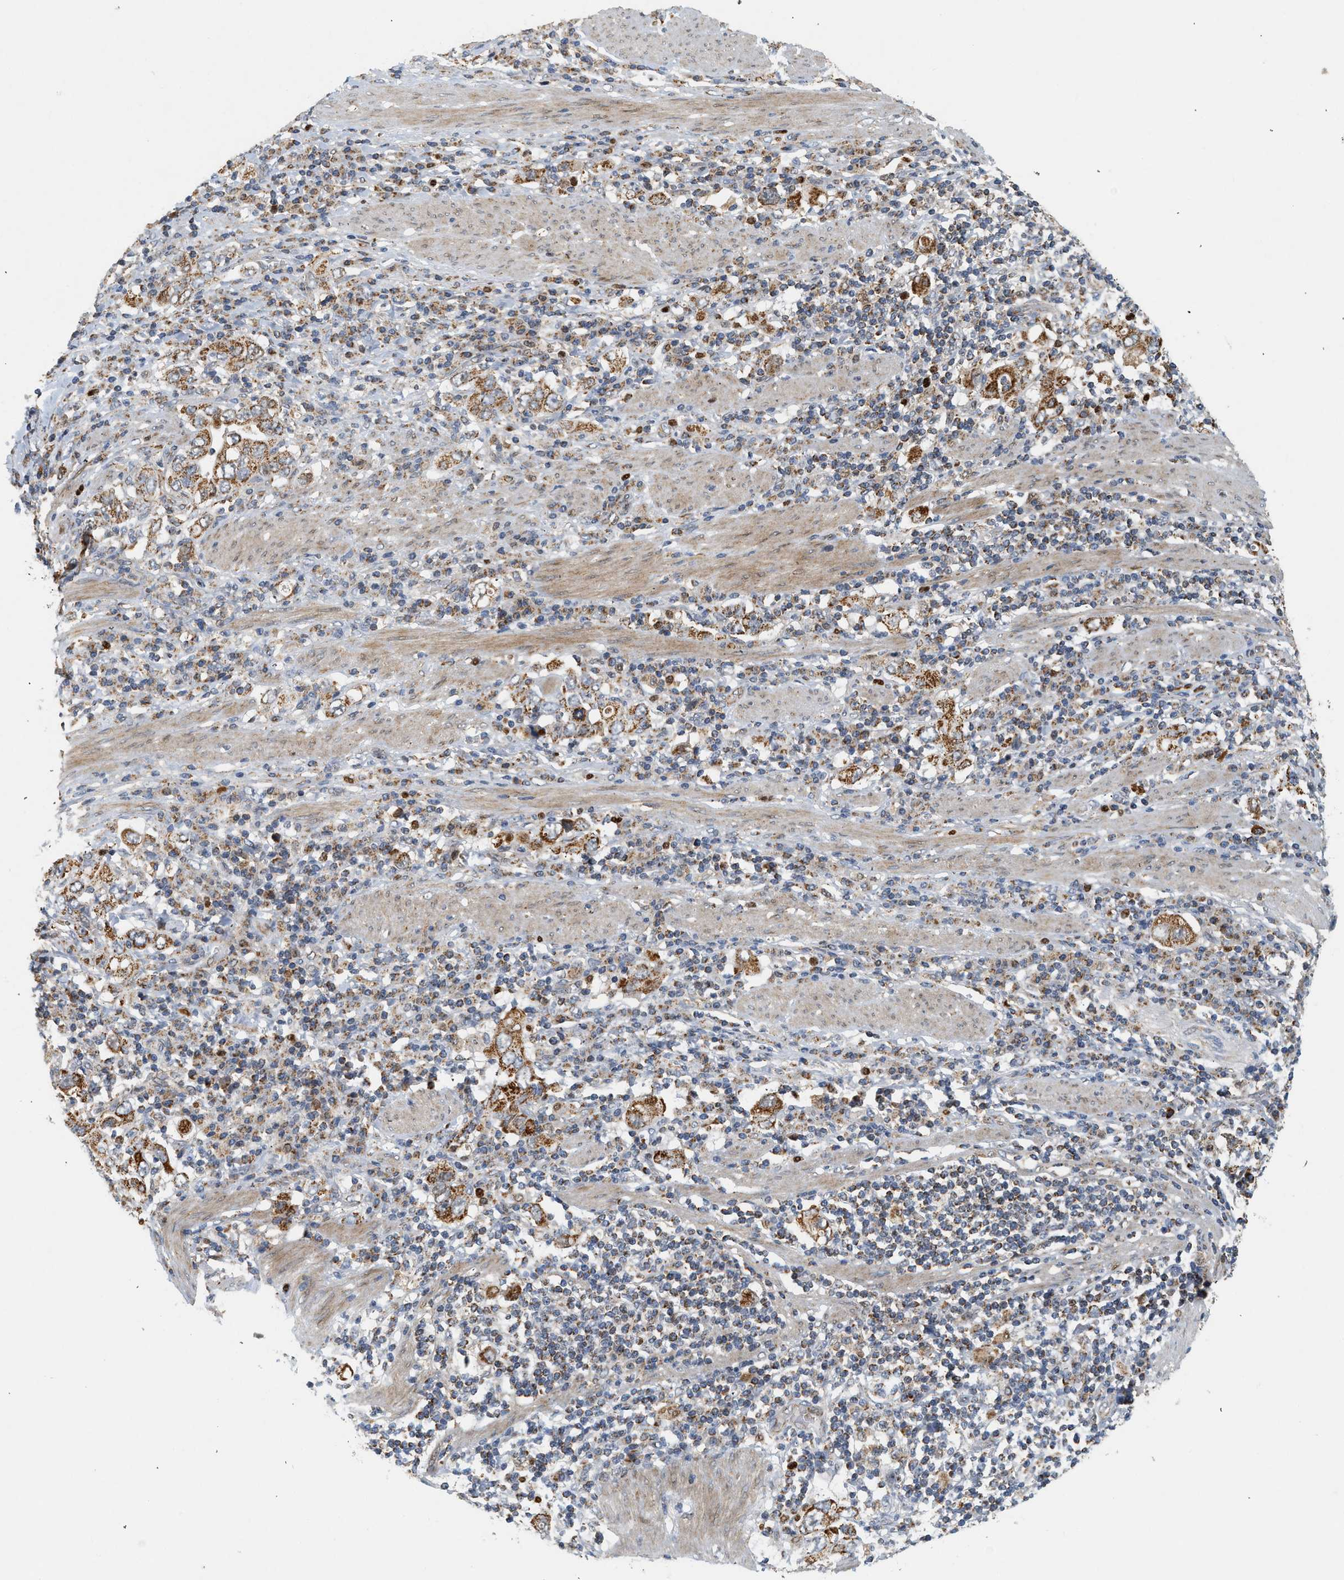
{"staining": {"intensity": "moderate", "quantity": ">75%", "location": "cytoplasmic/membranous"}, "tissue": "stomach cancer", "cell_type": "Tumor cells", "image_type": "cancer", "snomed": [{"axis": "morphology", "description": "Adenocarcinoma, NOS"}, {"axis": "topography", "description": "Stomach, upper"}], "caption": "Immunohistochemistry micrograph of neoplastic tissue: stomach cancer (adenocarcinoma) stained using immunohistochemistry reveals medium levels of moderate protein expression localized specifically in the cytoplasmic/membranous of tumor cells, appearing as a cytoplasmic/membranous brown color.", "gene": "MCU", "patient": {"sex": "male", "age": 62}}